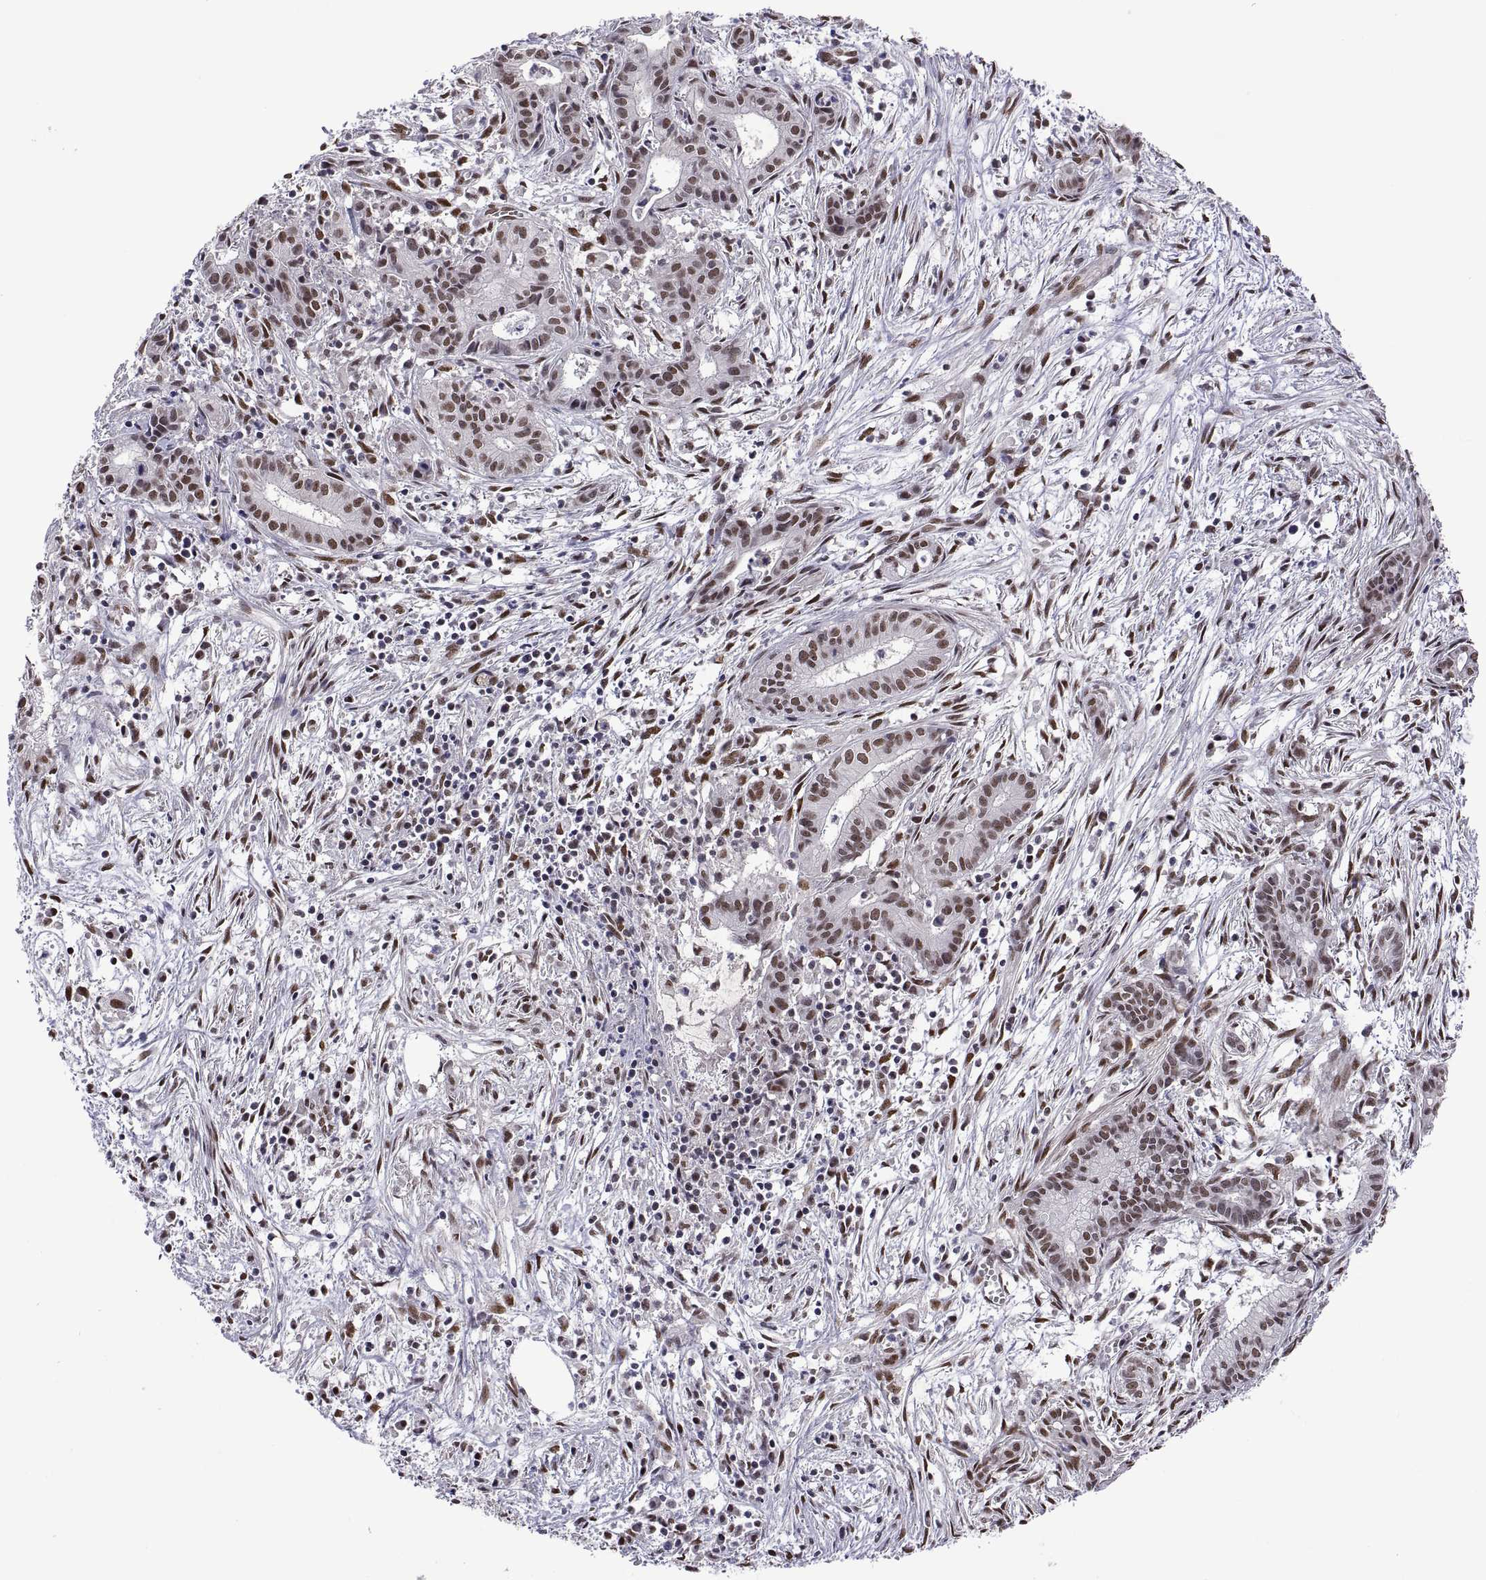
{"staining": {"intensity": "moderate", "quantity": ">75%", "location": "nuclear"}, "tissue": "pancreatic cancer", "cell_type": "Tumor cells", "image_type": "cancer", "snomed": [{"axis": "morphology", "description": "Adenocarcinoma, NOS"}, {"axis": "topography", "description": "Pancreas"}], "caption": "Moderate nuclear protein positivity is identified in about >75% of tumor cells in pancreatic cancer (adenocarcinoma).", "gene": "NR4A1", "patient": {"sex": "male", "age": 48}}